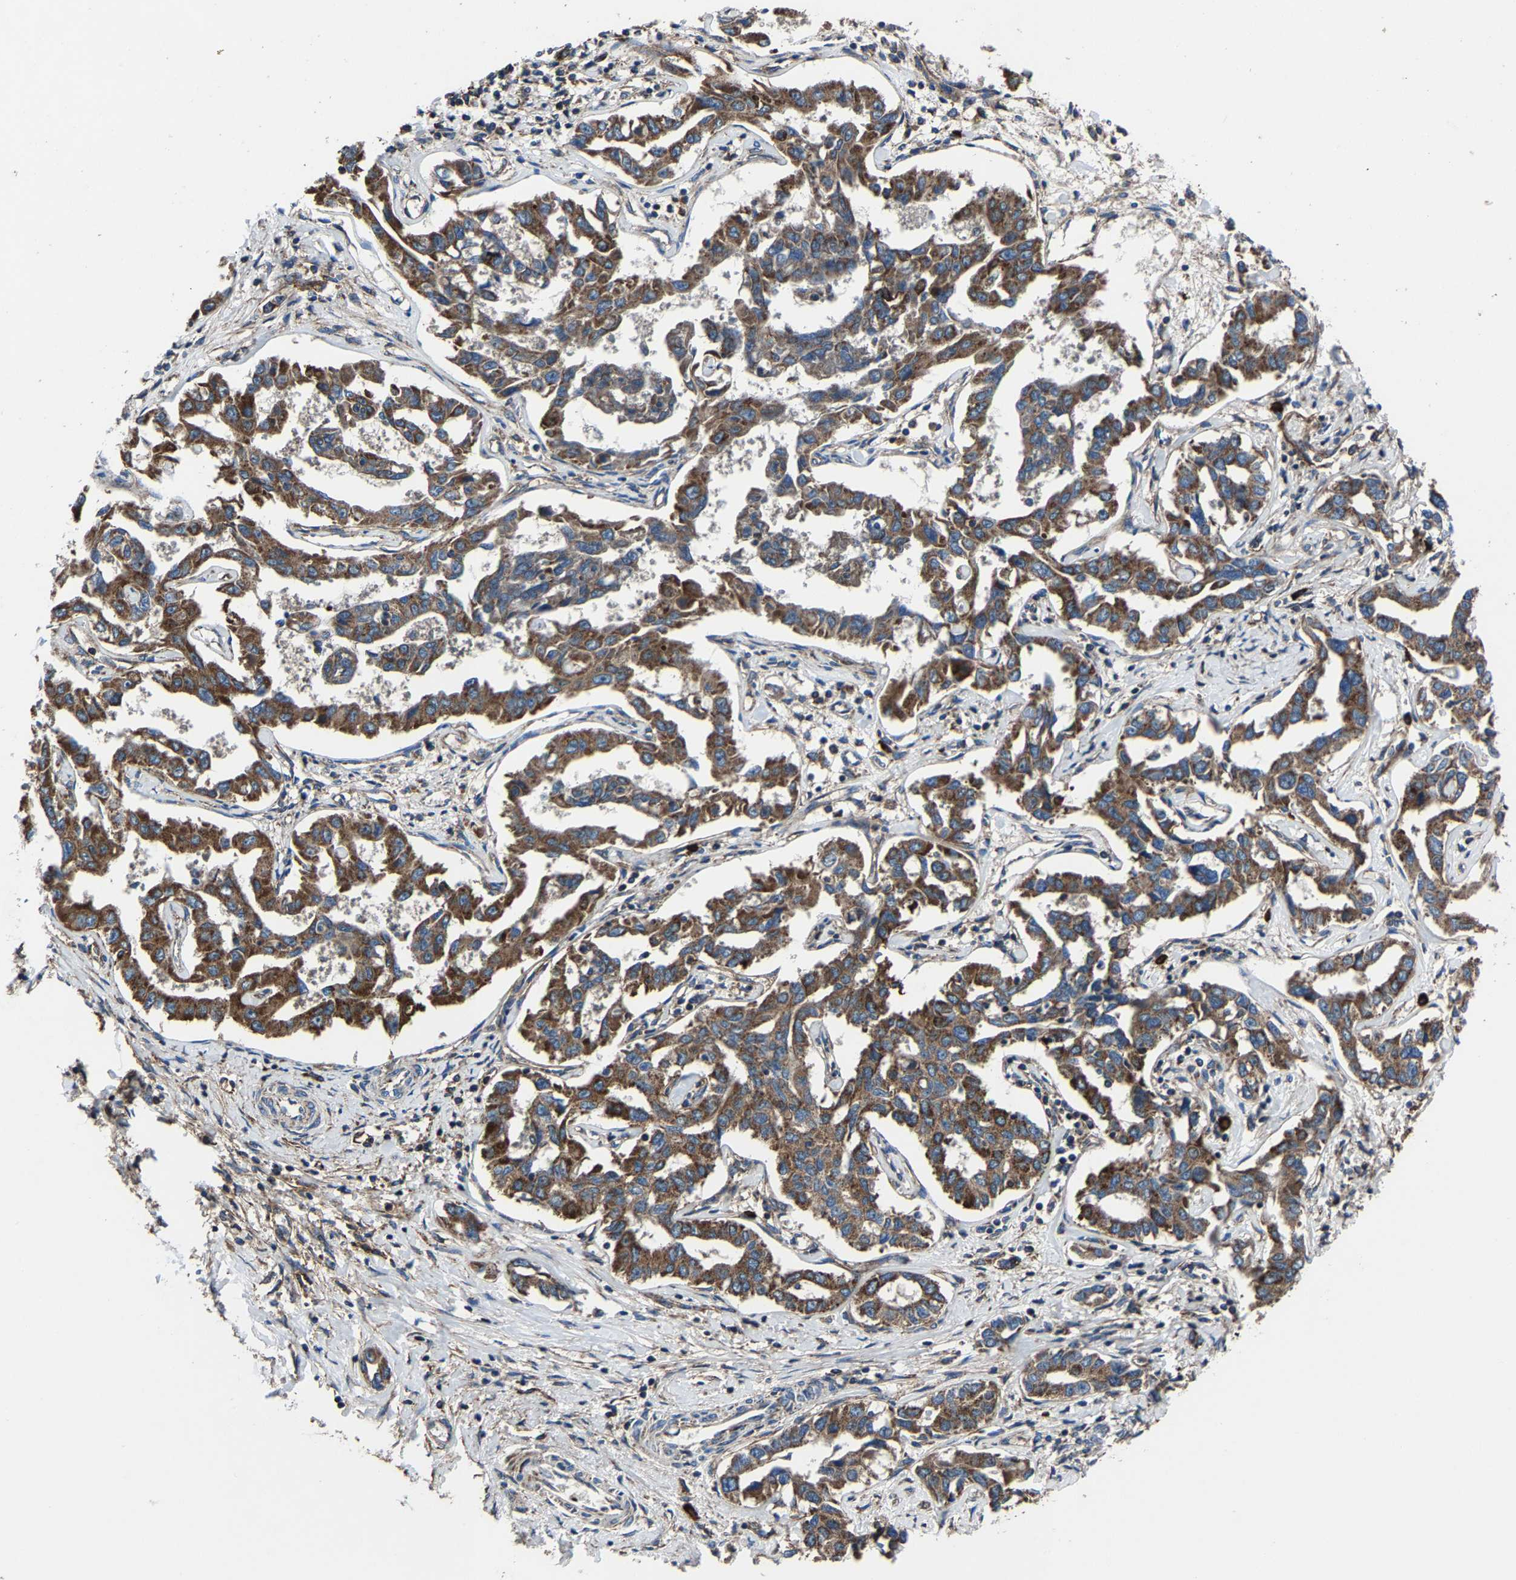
{"staining": {"intensity": "moderate", "quantity": ">75%", "location": "cytoplasmic/membranous"}, "tissue": "liver cancer", "cell_type": "Tumor cells", "image_type": "cancer", "snomed": [{"axis": "morphology", "description": "Cholangiocarcinoma"}, {"axis": "topography", "description": "Liver"}], "caption": "Immunohistochemistry (IHC) of cholangiocarcinoma (liver) displays medium levels of moderate cytoplasmic/membranous staining in approximately >75% of tumor cells. Nuclei are stained in blue.", "gene": "KIAA1958", "patient": {"sex": "male", "age": 59}}